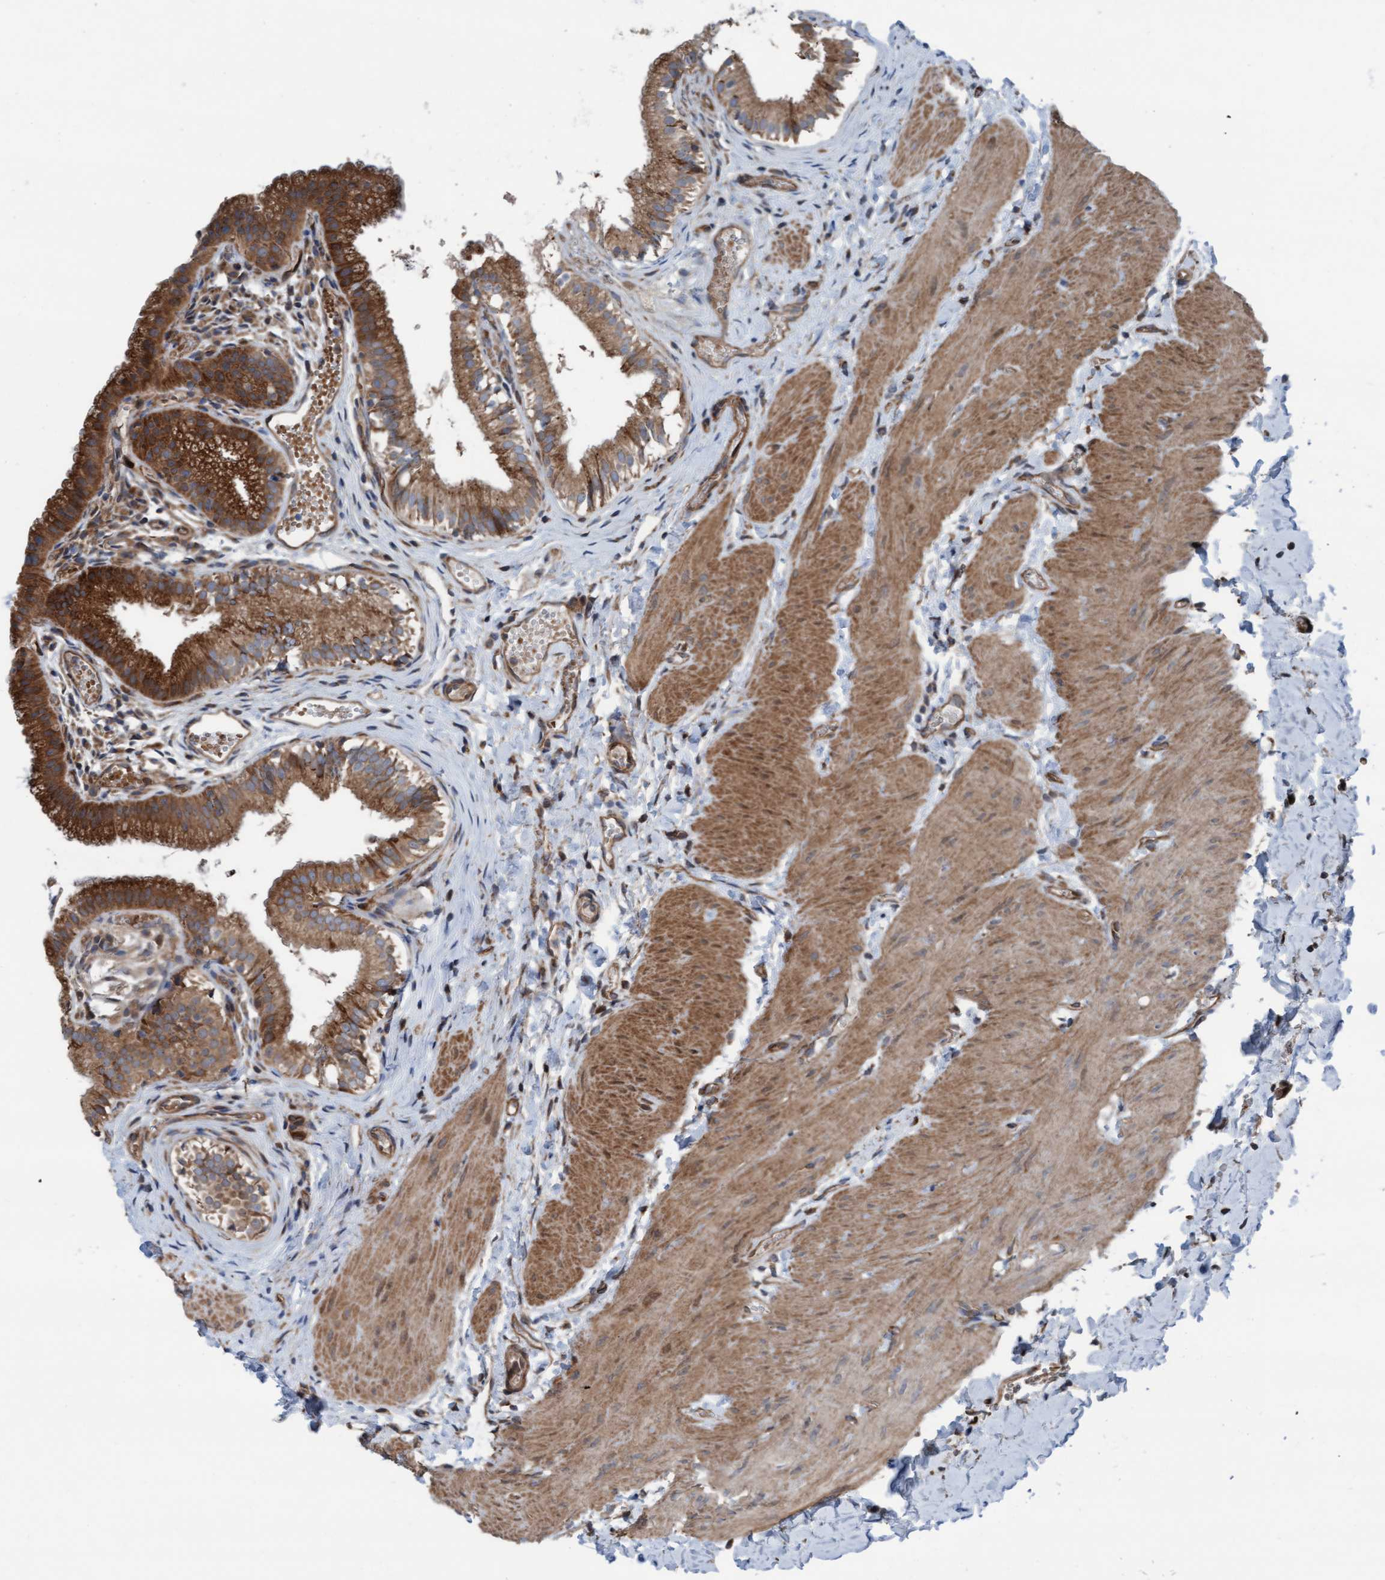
{"staining": {"intensity": "strong", "quantity": ">75%", "location": "cytoplasmic/membranous"}, "tissue": "gallbladder", "cell_type": "Glandular cells", "image_type": "normal", "snomed": [{"axis": "morphology", "description": "Normal tissue, NOS"}, {"axis": "topography", "description": "Gallbladder"}], "caption": "Immunohistochemistry (IHC) of normal human gallbladder displays high levels of strong cytoplasmic/membranous expression in approximately >75% of glandular cells.", "gene": "RAP1GAP2", "patient": {"sex": "female", "age": 26}}